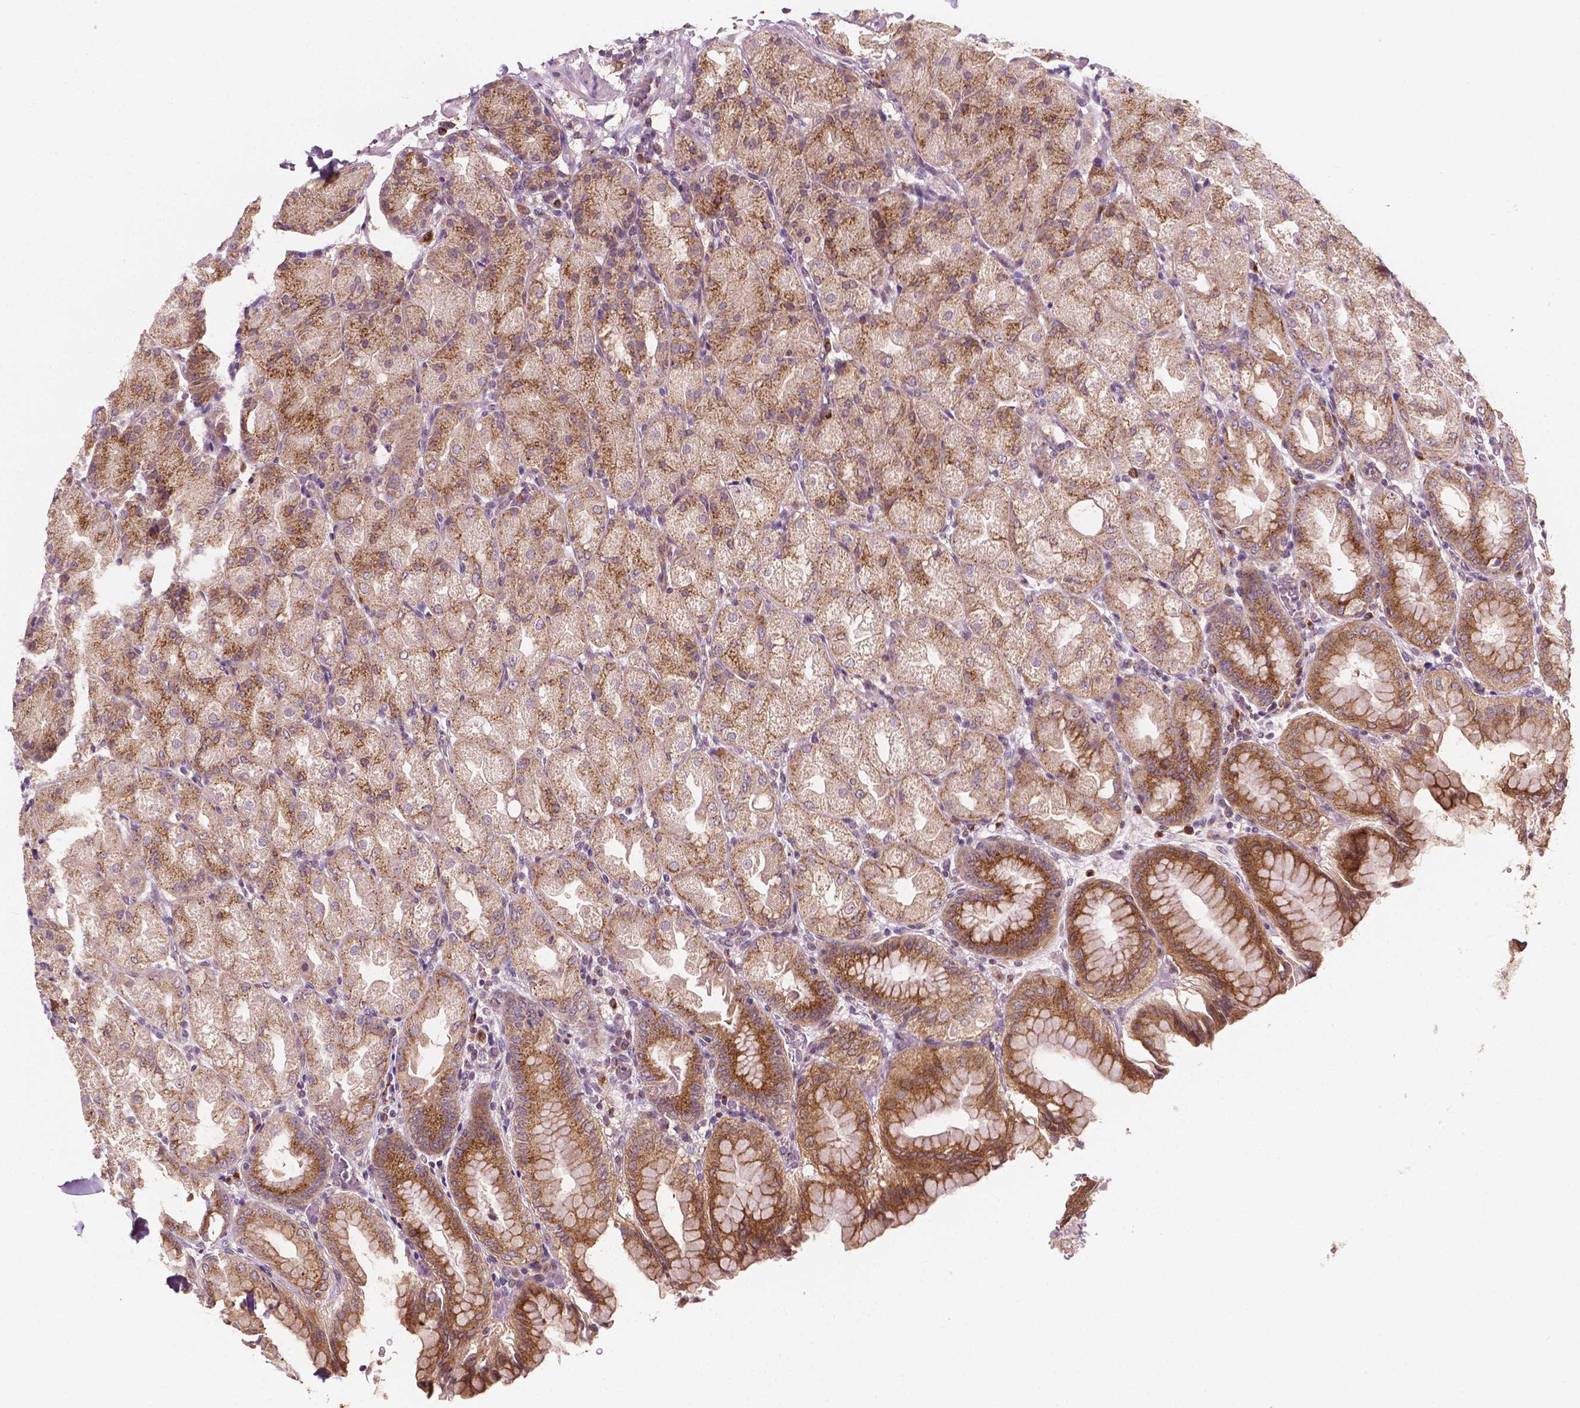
{"staining": {"intensity": "moderate", "quantity": ">75%", "location": "cytoplasmic/membranous"}, "tissue": "stomach", "cell_type": "Glandular cells", "image_type": "normal", "snomed": [{"axis": "morphology", "description": "Normal tissue, NOS"}, {"axis": "topography", "description": "Stomach, upper"}, {"axis": "topography", "description": "Stomach"}, {"axis": "topography", "description": "Stomach, lower"}], "caption": "Immunohistochemical staining of normal stomach exhibits medium levels of moderate cytoplasmic/membranous positivity in approximately >75% of glandular cells. (DAB IHC with brightfield microscopy, high magnification).", "gene": "EBAG9", "patient": {"sex": "male", "age": 62}}